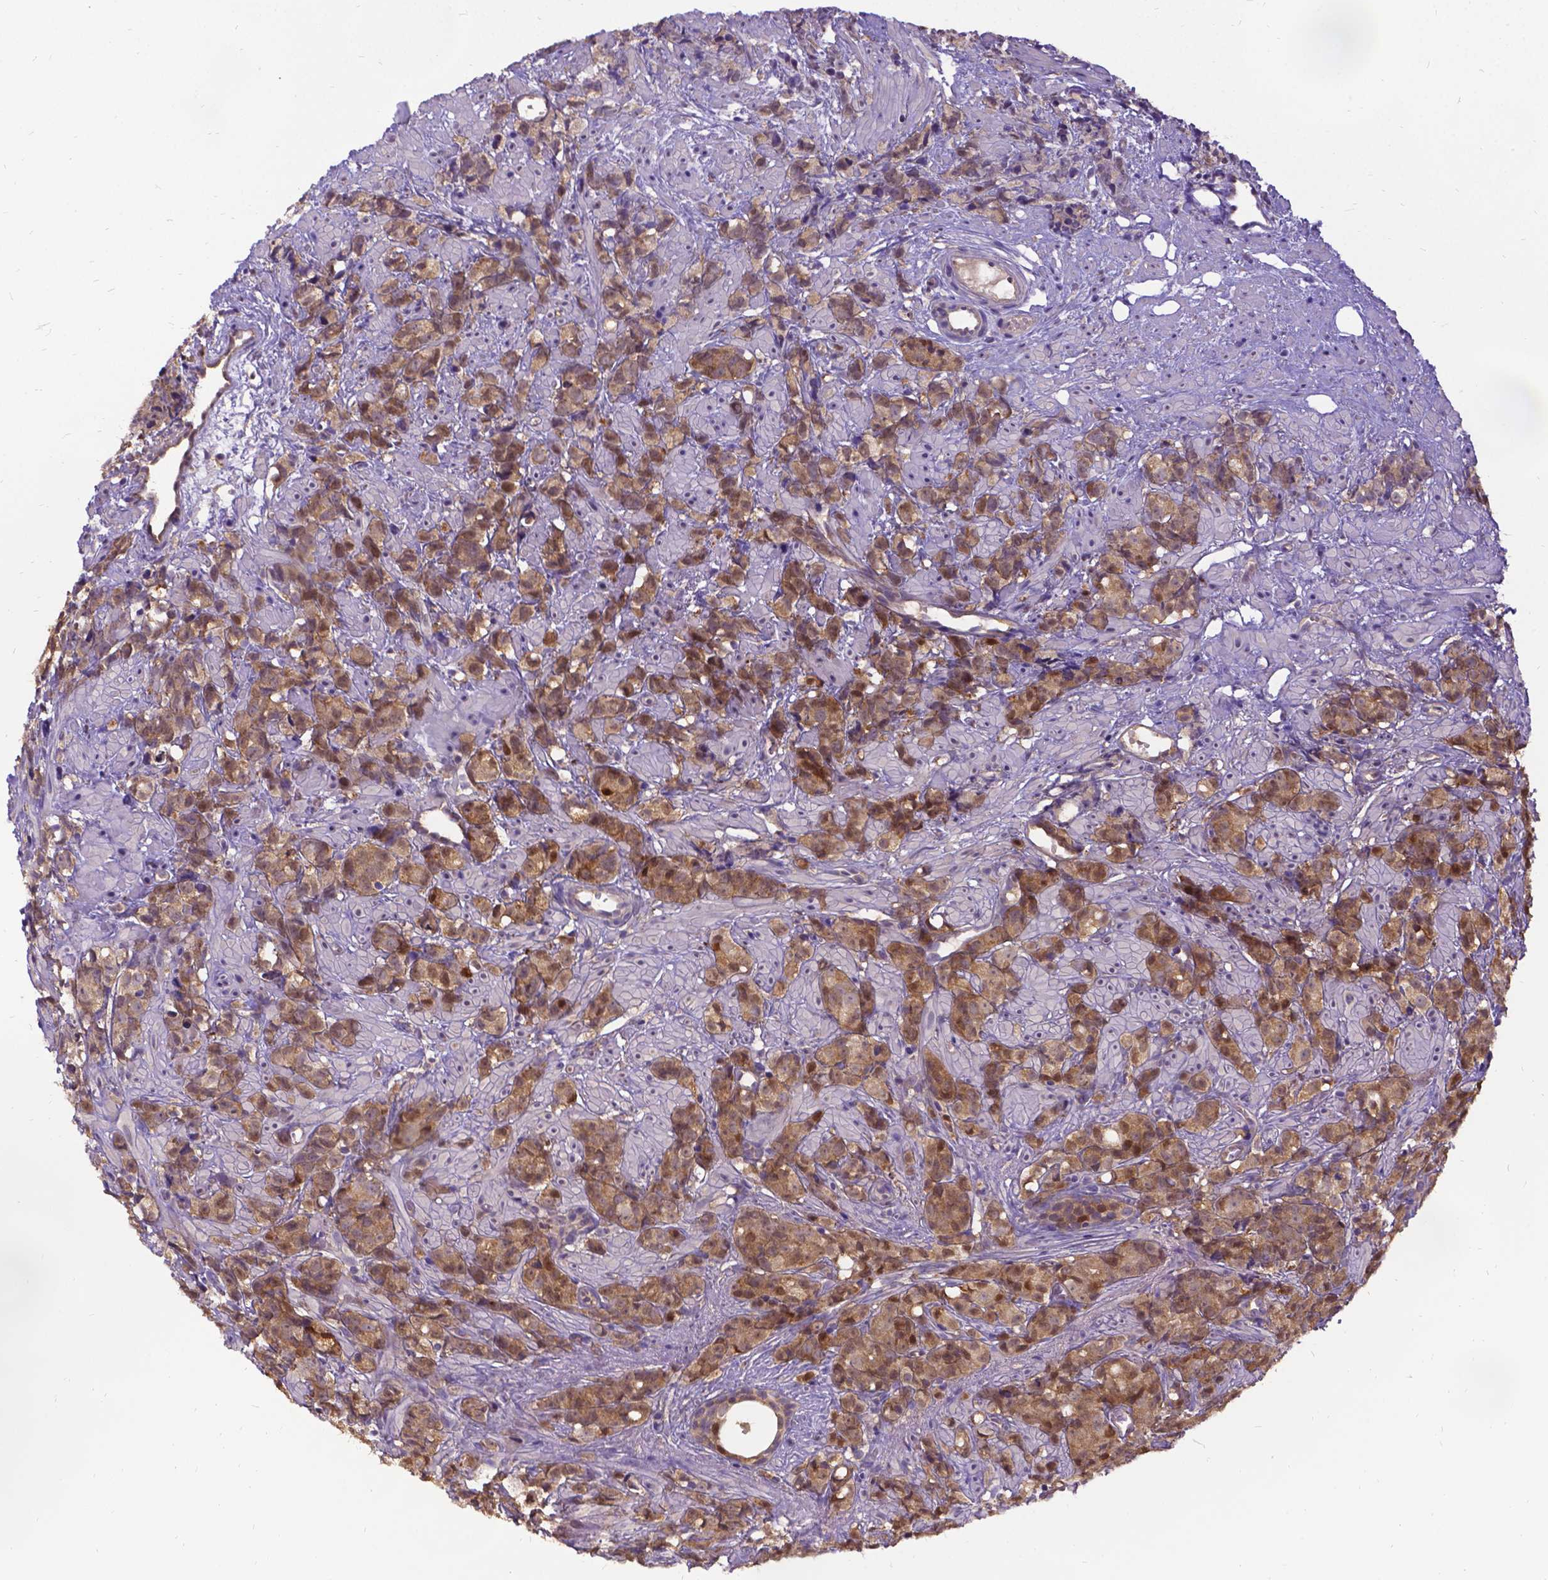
{"staining": {"intensity": "moderate", "quantity": ">75%", "location": "cytoplasmic/membranous"}, "tissue": "prostate cancer", "cell_type": "Tumor cells", "image_type": "cancer", "snomed": [{"axis": "morphology", "description": "Adenocarcinoma, High grade"}, {"axis": "topography", "description": "Prostate"}], "caption": "The image reveals staining of high-grade adenocarcinoma (prostate), revealing moderate cytoplasmic/membranous protein expression (brown color) within tumor cells.", "gene": "DENND6A", "patient": {"sex": "male", "age": 81}}